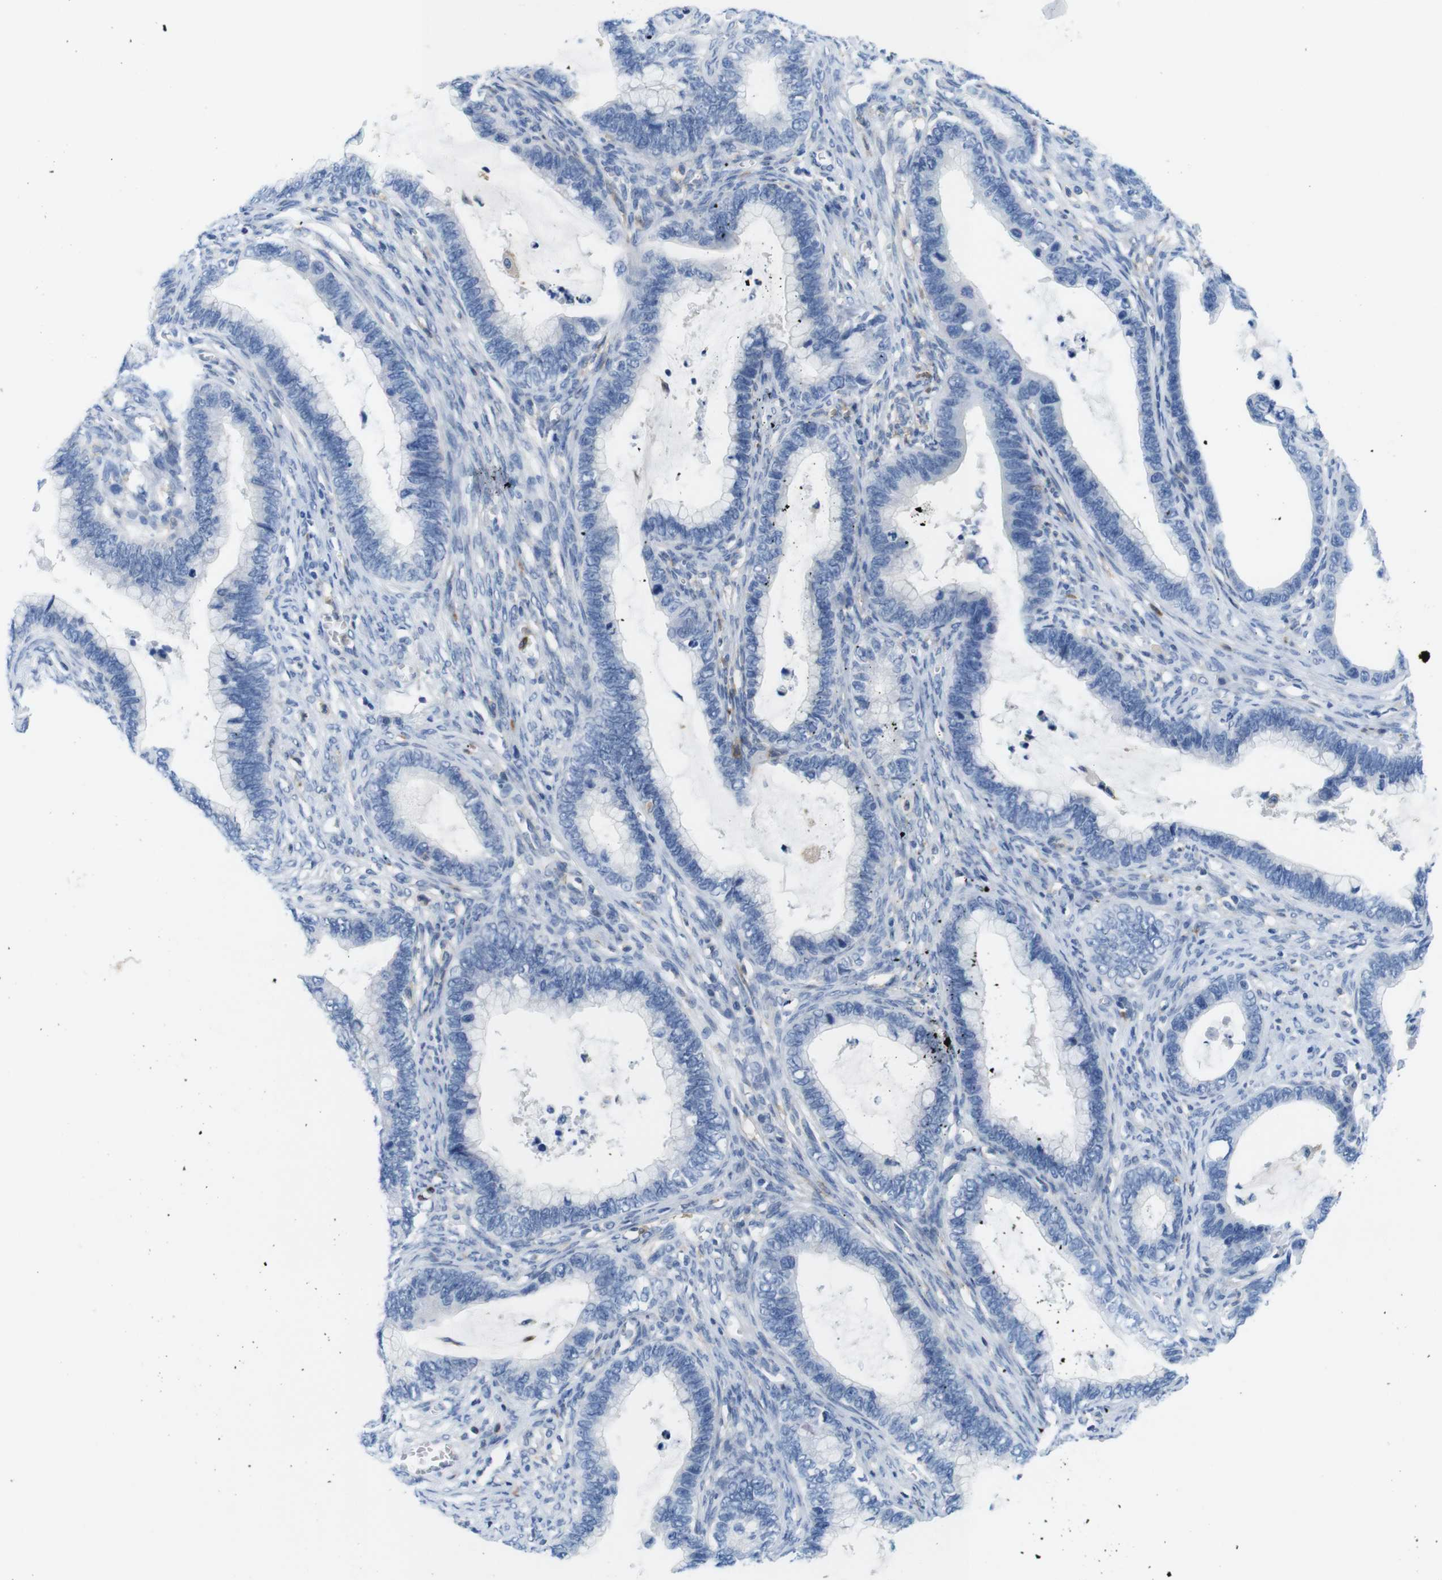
{"staining": {"intensity": "negative", "quantity": "none", "location": "none"}, "tissue": "cervical cancer", "cell_type": "Tumor cells", "image_type": "cancer", "snomed": [{"axis": "morphology", "description": "Adenocarcinoma, NOS"}, {"axis": "topography", "description": "Cervix"}], "caption": "High magnification brightfield microscopy of cervical adenocarcinoma stained with DAB (3,3'-diaminobenzidine) (brown) and counterstained with hematoxylin (blue): tumor cells show no significant staining.", "gene": "CD300C", "patient": {"sex": "female", "age": 44}}